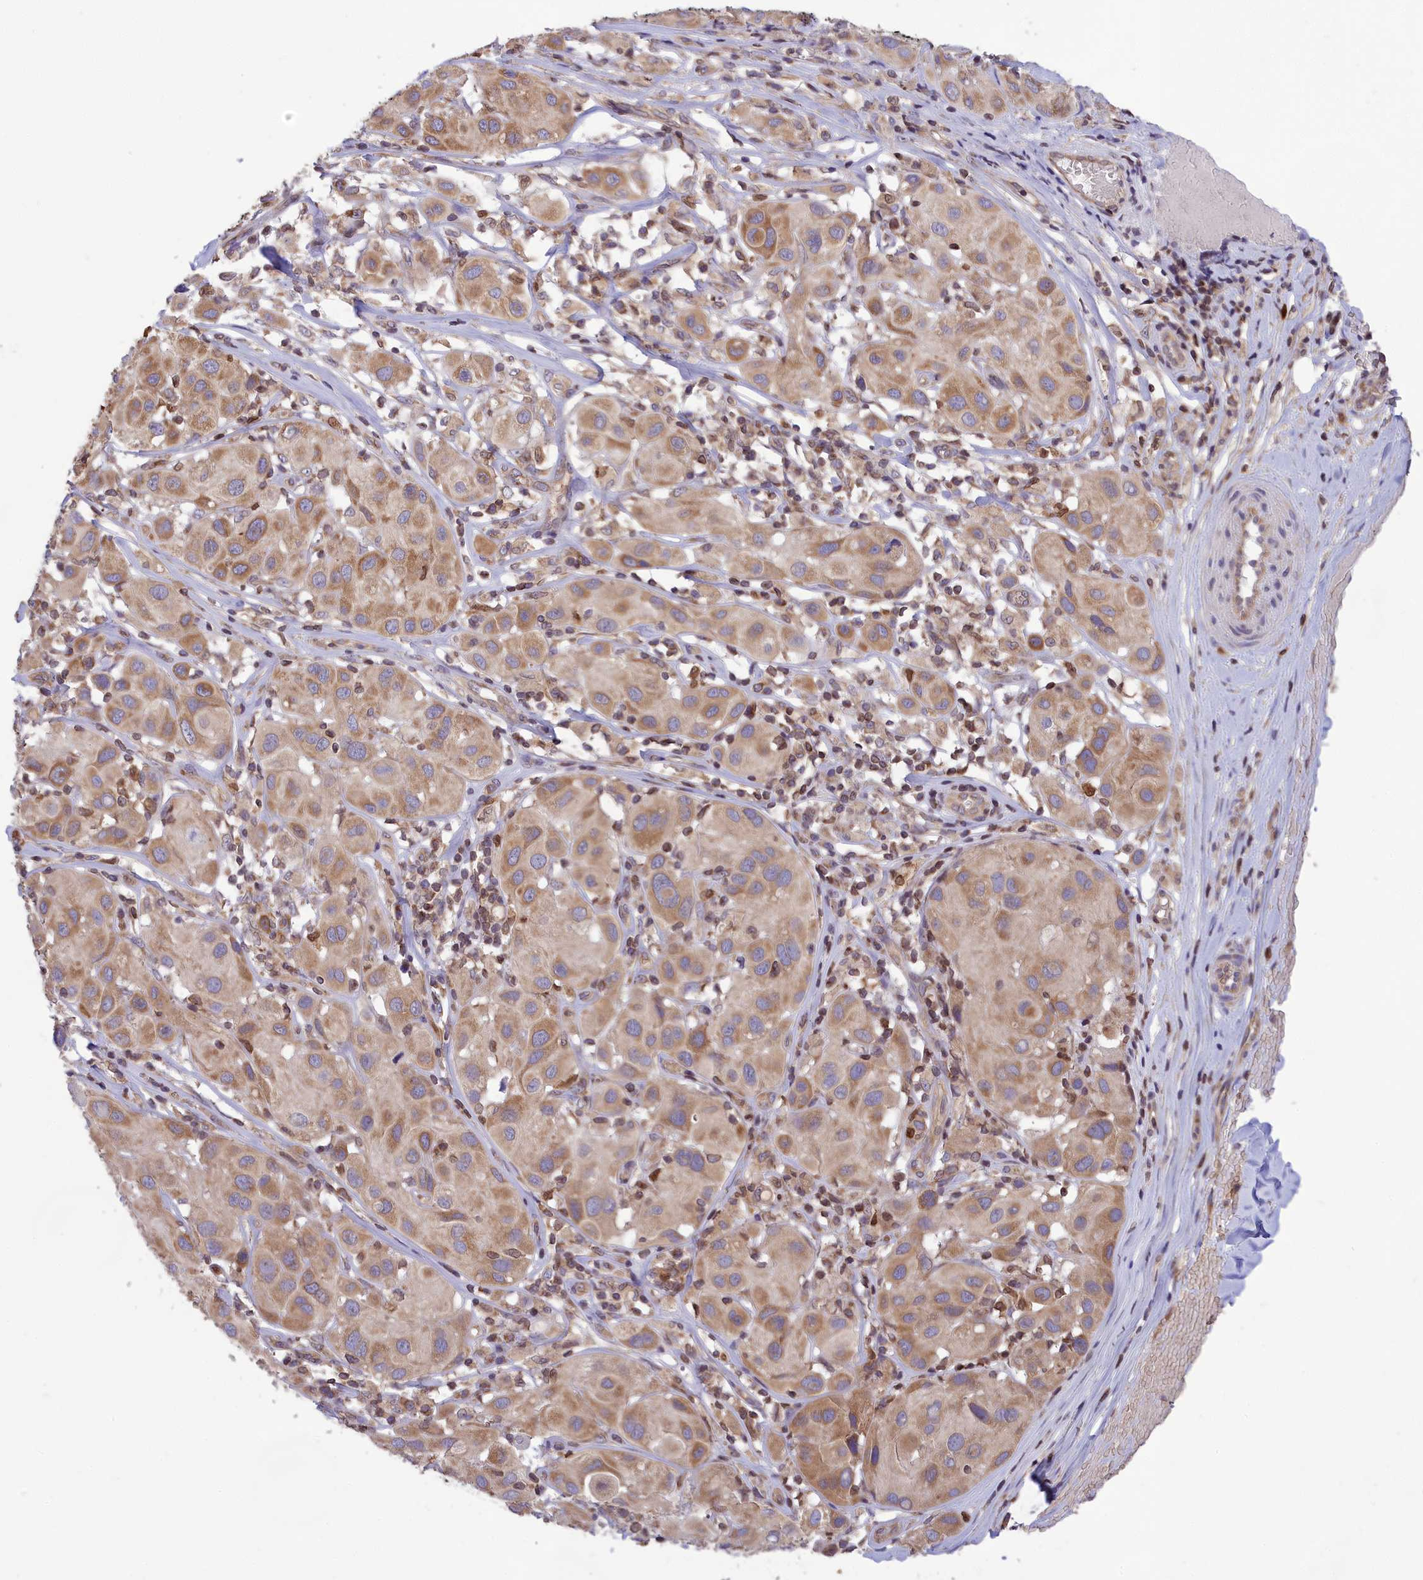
{"staining": {"intensity": "moderate", "quantity": ">75%", "location": "cytoplasmic/membranous"}, "tissue": "melanoma", "cell_type": "Tumor cells", "image_type": "cancer", "snomed": [{"axis": "morphology", "description": "Malignant melanoma, Metastatic site"}, {"axis": "topography", "description": "Skin"}], "caption": "Protein expression analysis of human melanoma reveals moderate cytoplasmic/membranous positivity in about >75% of tumor cells.", "gene": "PKHD1L1", "patient": {"sex": "male", "age": 41}}